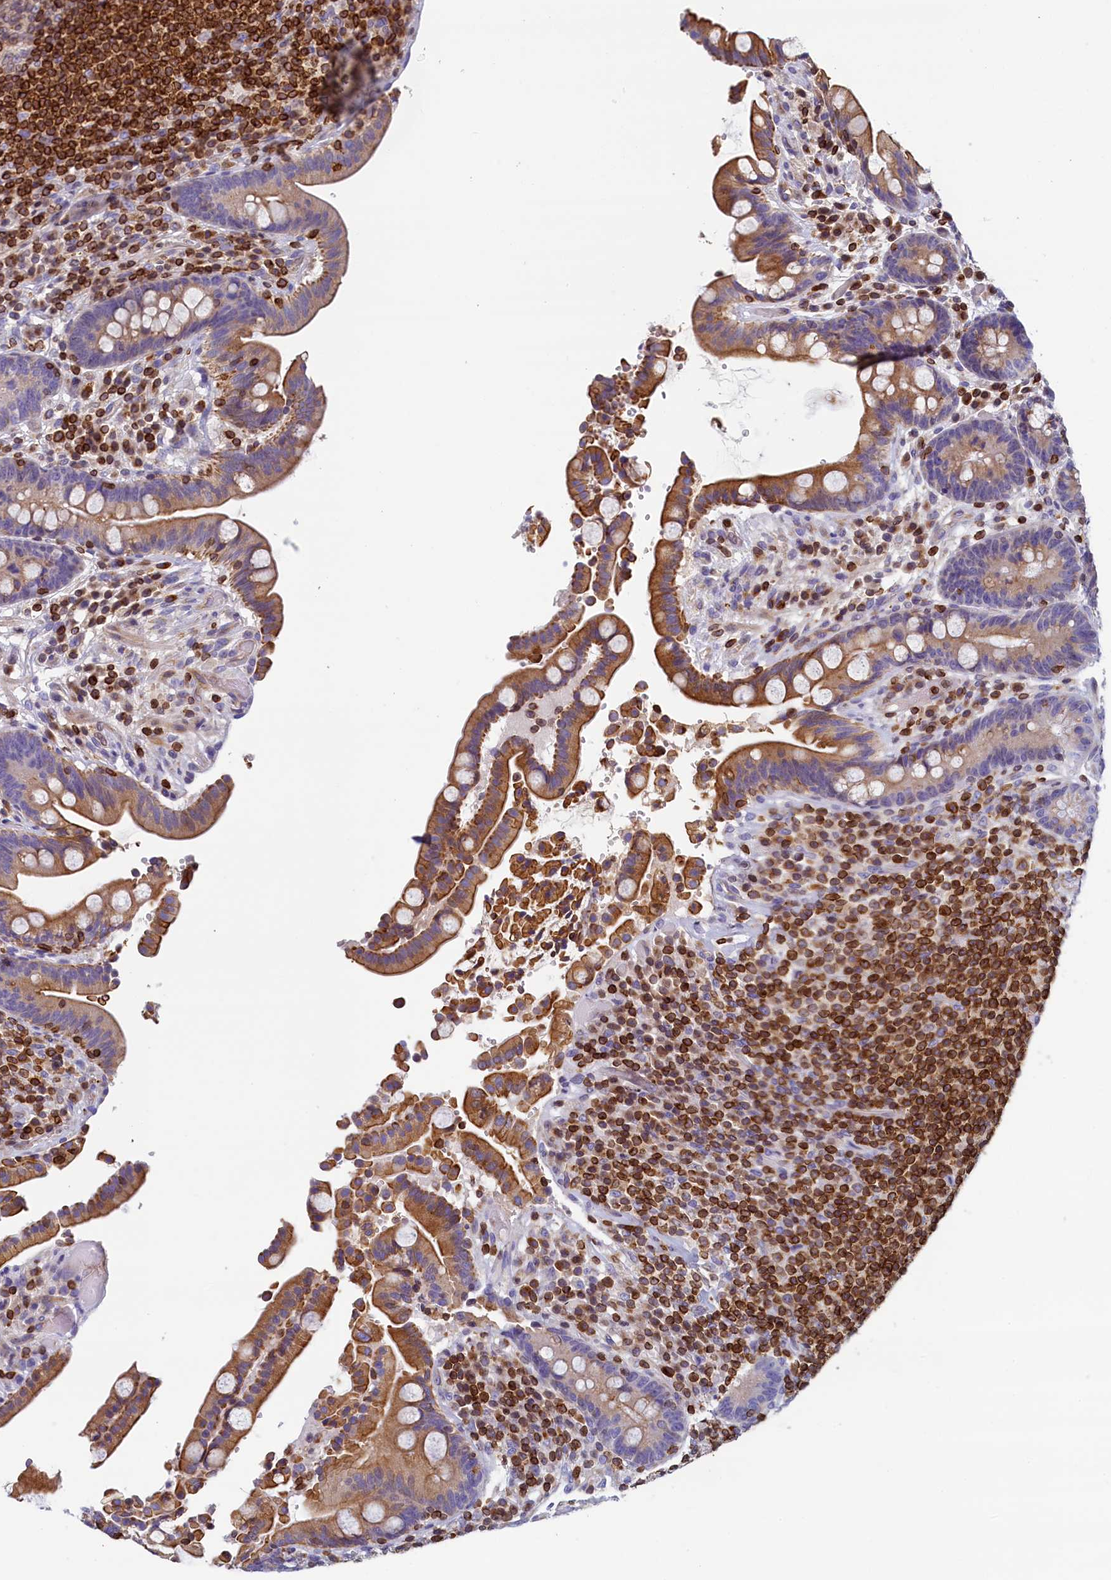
{"staining": {"intensity": "moderate", "quantity": "25%-75%", "location": "cytoplasmic/membranous"}, "tissue": "colon", "cell_type": "Endothelial cells", "image_type": "normal", "snomed": [{"axis": "morphology", "description": "Normal tissue, NOS"}, {"axis": "topography", "description": "Colon"}], "caption": "This is an image of IHC staining of benign colon, which shows moderate staining in the cytoplasmic/membranous of endothelial cells.", "gene": "TRAF3IP3", "patient": {"sex": "male", "age": 73}}